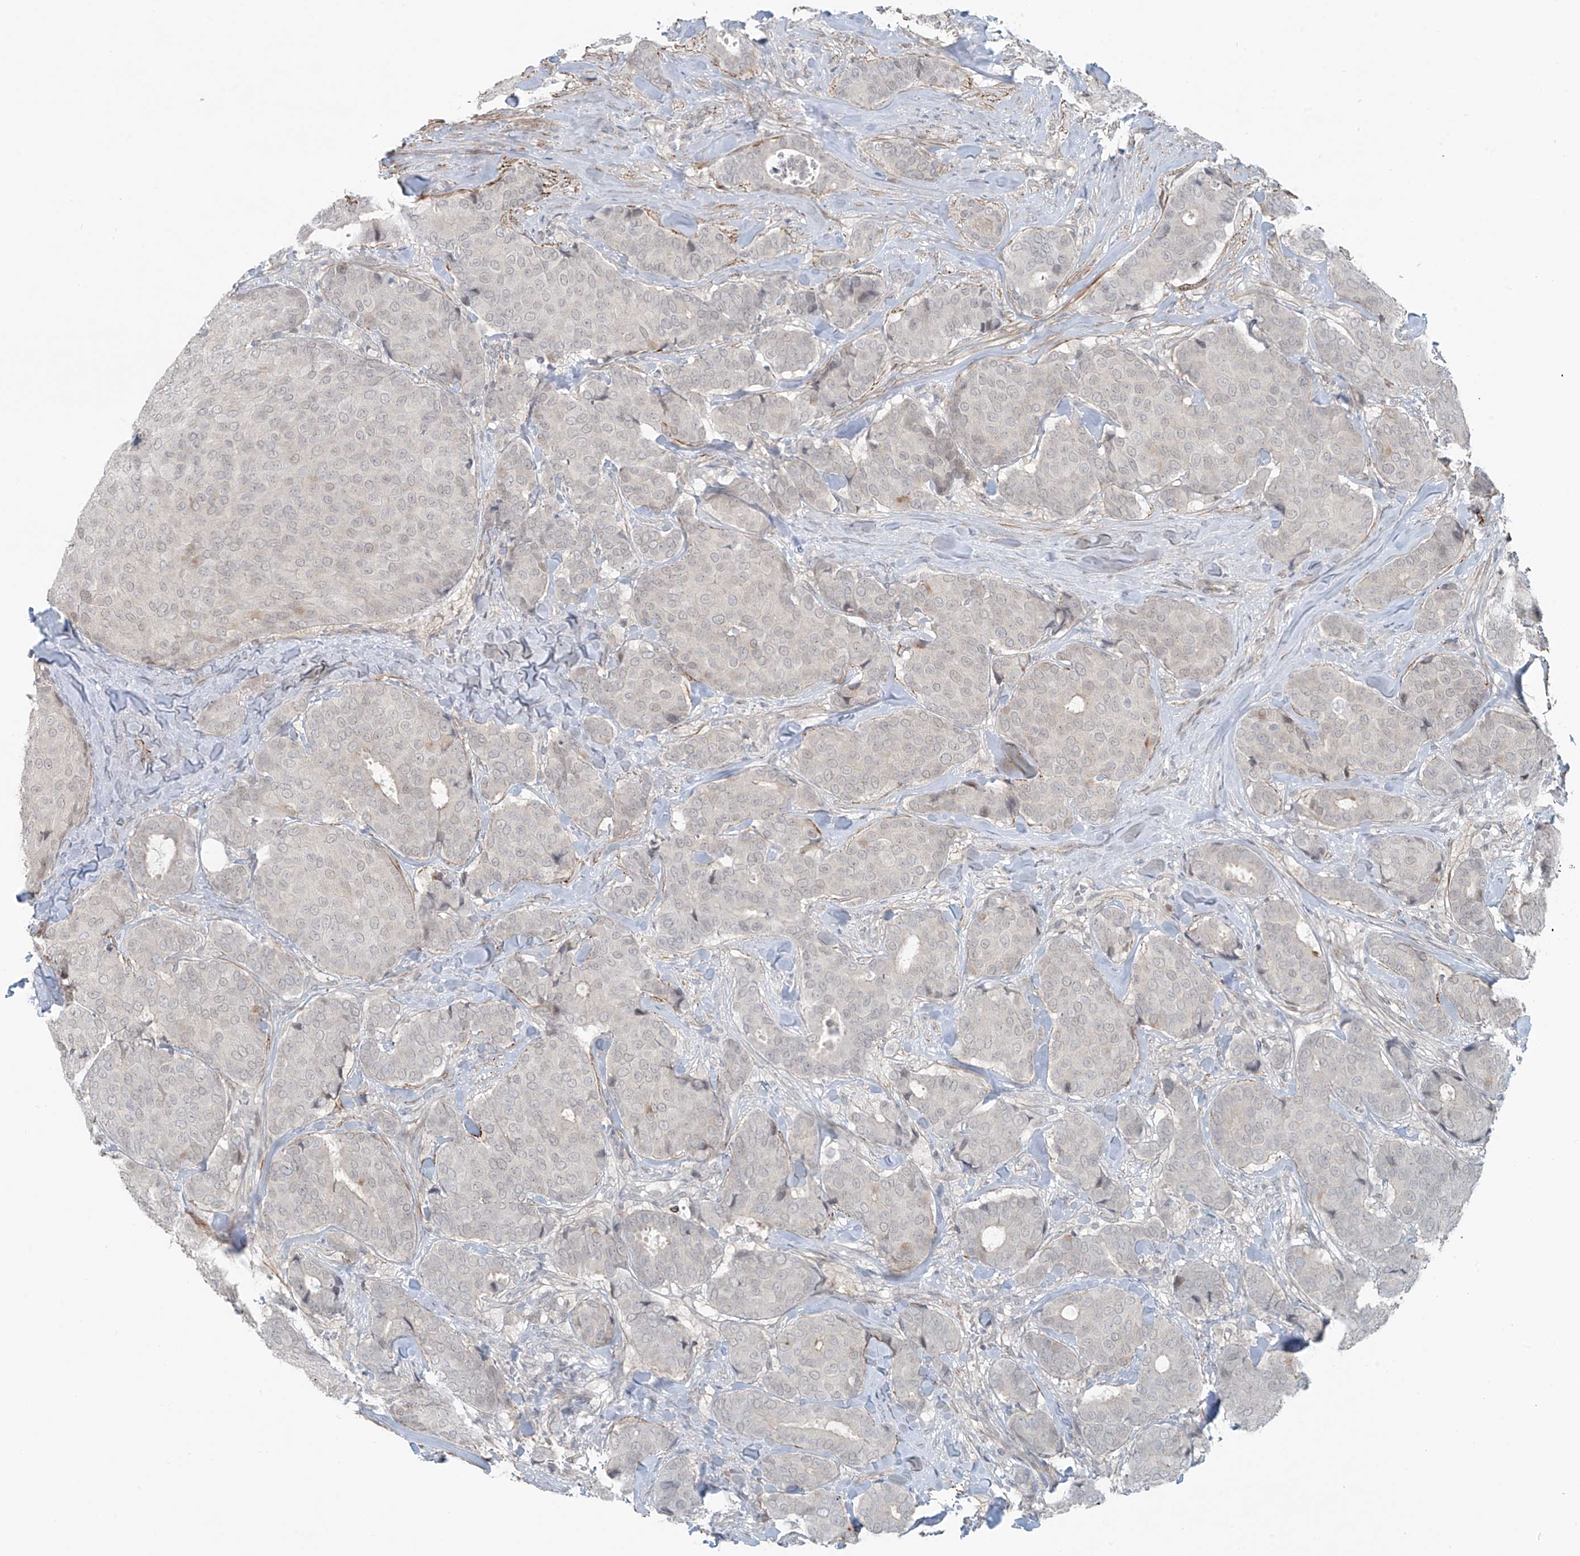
{"staining": {"intensity": "negative", "quantity": "none", "location": "none"}, "tissue": "breast cancer", "cell_type": "Tumor cells", "image_type": "cancer", "snomed": [{"axis": "morphology", "description": "Duct carcinoma"}, {"axis": "topography", "description": "Breast"}], "caption": "DAB immunohistochemical staining of breast infiltrating ductal carcinoma reveals no significant expression in tumor cells.", "gene": "RASGEF1A", "patient": {"sex": "female", "age": 75}}